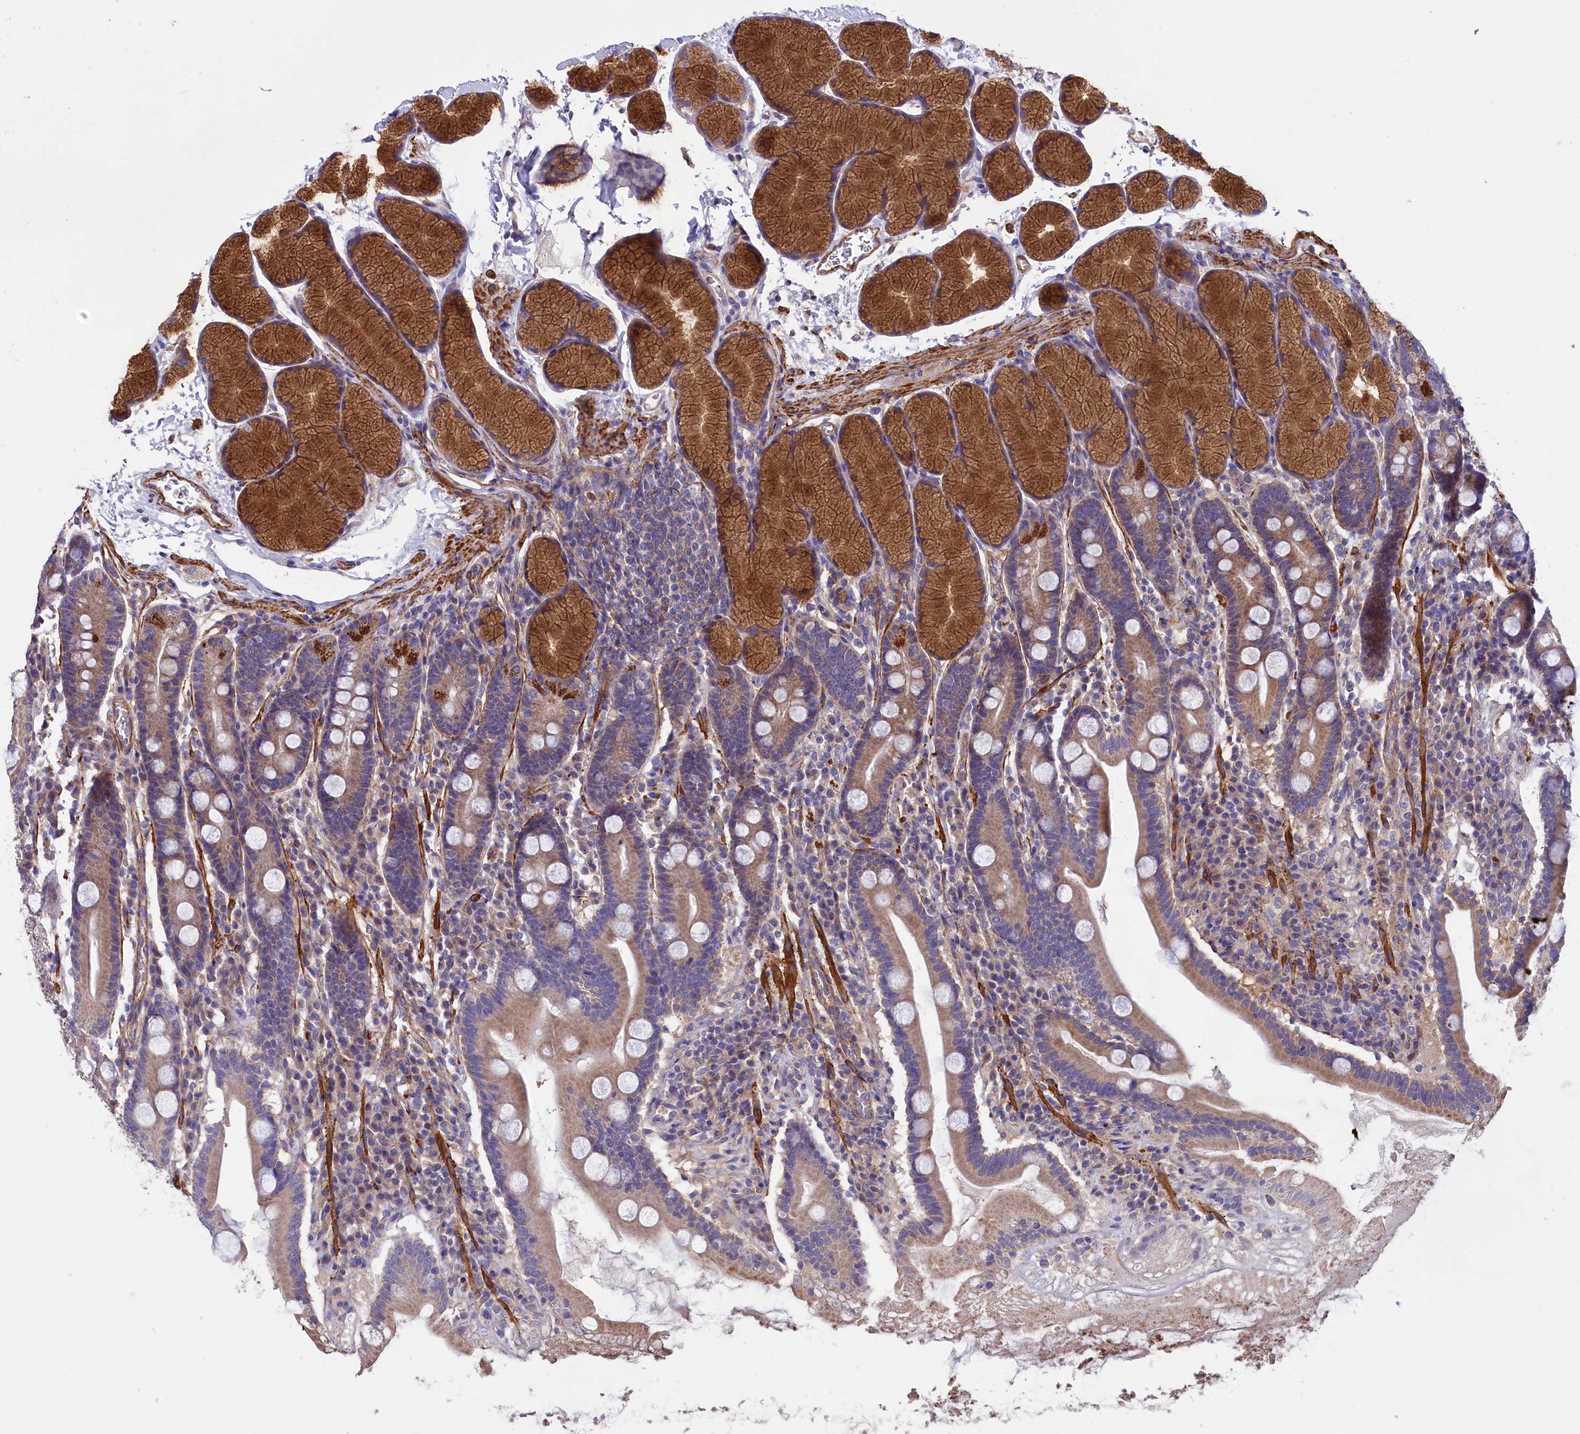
{"staining": {"intensity": "moderate", "quantity": ">75%", "location": "cytoplasmic/membranous"}, "tissue": "duodenum", "cell_type": "Glandular cells", "image_type": "normal", "snomed": [{"axis": "morphology", "description": "Normal tissue, NOS"}, {"axis": "topography", "description": "Duodenum"}], "caption": "Duodenum stained with DAB (3,3'-diaminobenzidine) immunohistochemistry reveals medium levels of moderate cytoplasmic/membranous staining in about >75% of glandular cells. (brown staining indicates protein expression, while blue staining denotes nuclei).", "gene": "AMDHD2", "patient": {"sex": "male", "age": 35}}